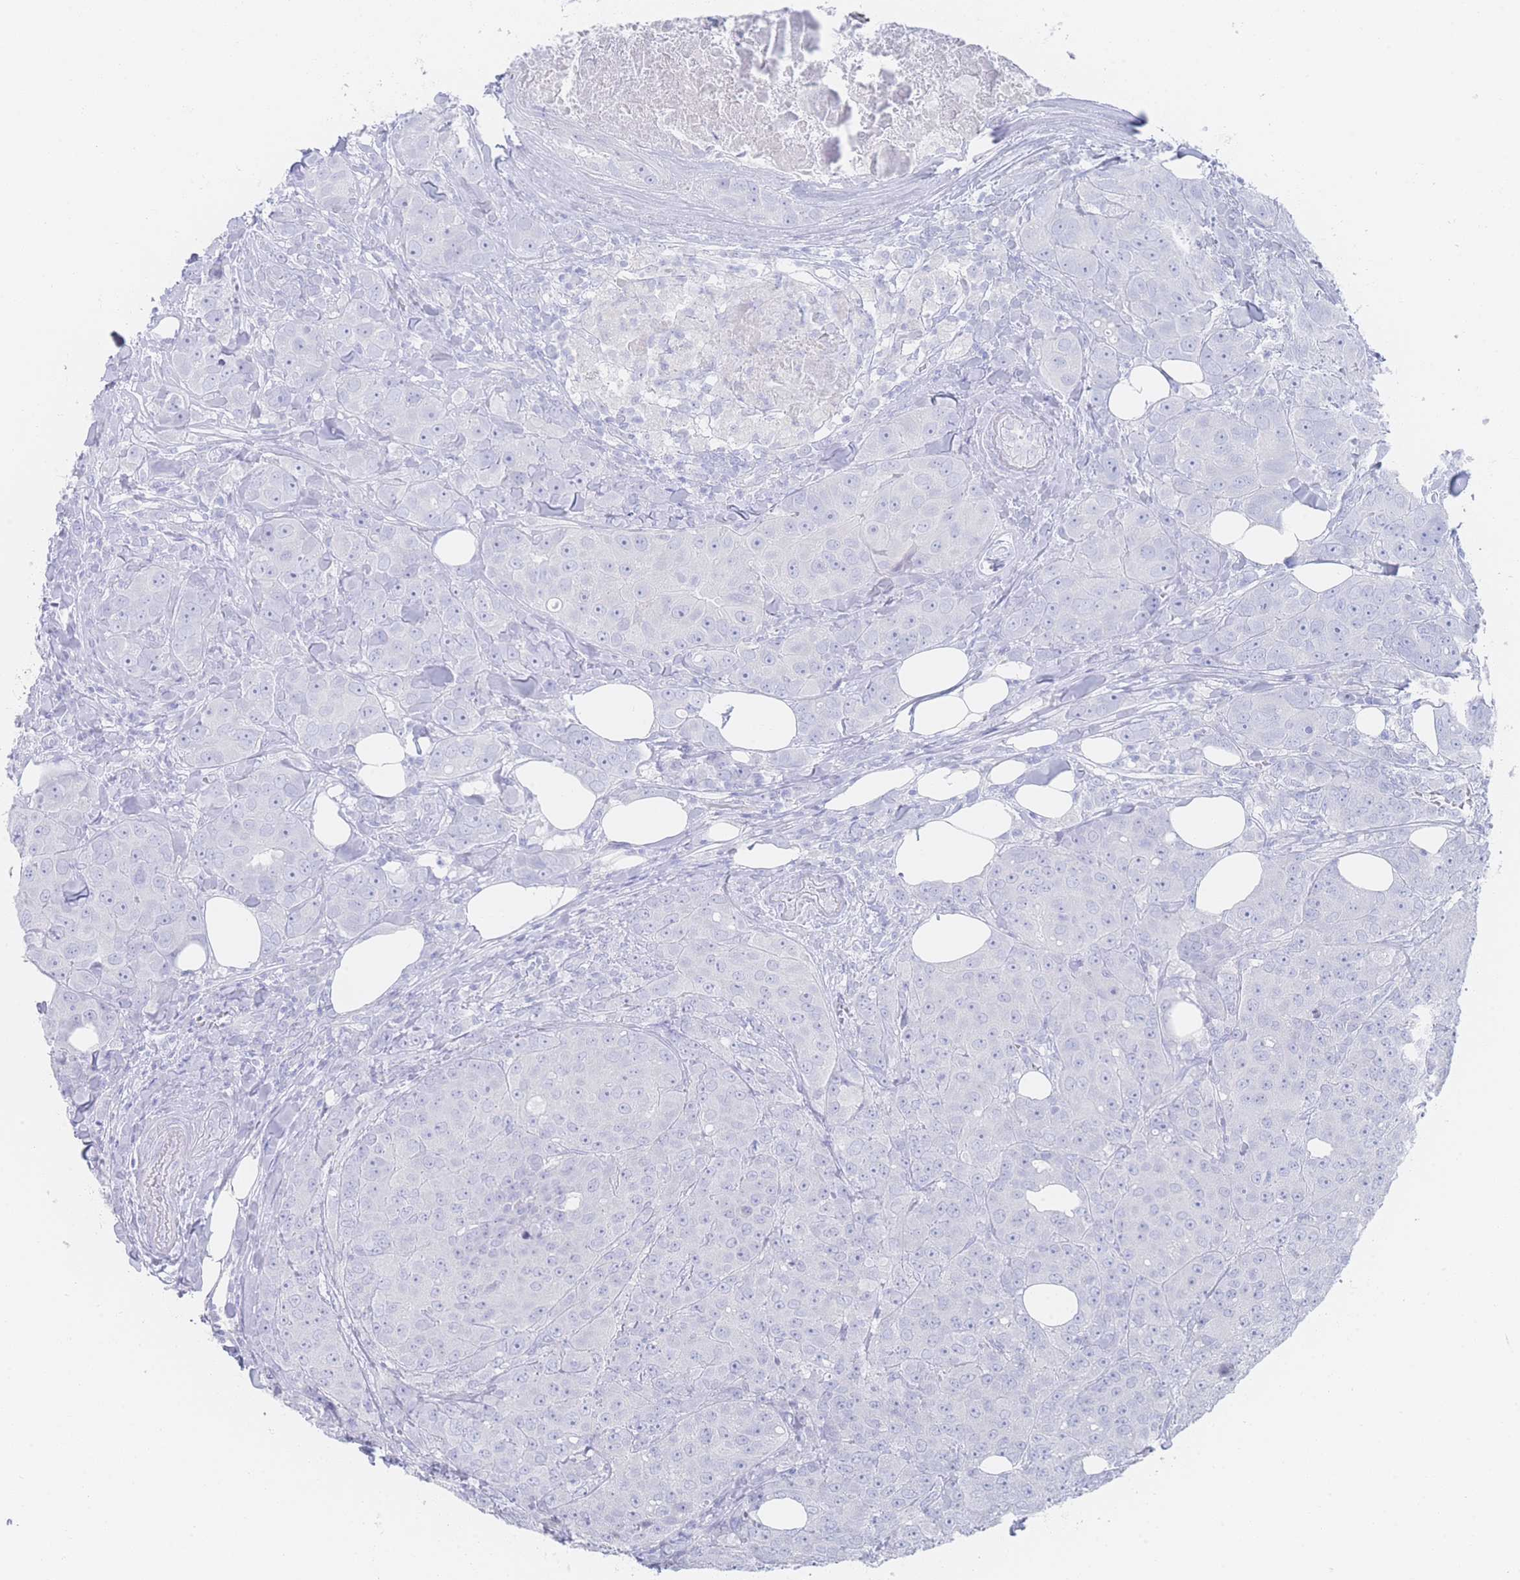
{"staining": {"intensity": "negative", "quantity": "none", "location": "none"}, "tissue": "breast cancer", "cell_type": "Tumor cells", "image_type": "cancer", "snomed": [{"axis": "morphology", "description": "Duct carcinoma"}, {"axis": "topography", "description": "Breast"}], "caption": "A micrograph of breast cancer (infiltrating ductal carcinoma) stained for a protein shows no brown staining in tumor cells.", "gene": "LRRC37A", "patient": {"sex": "female", "age": 43}}